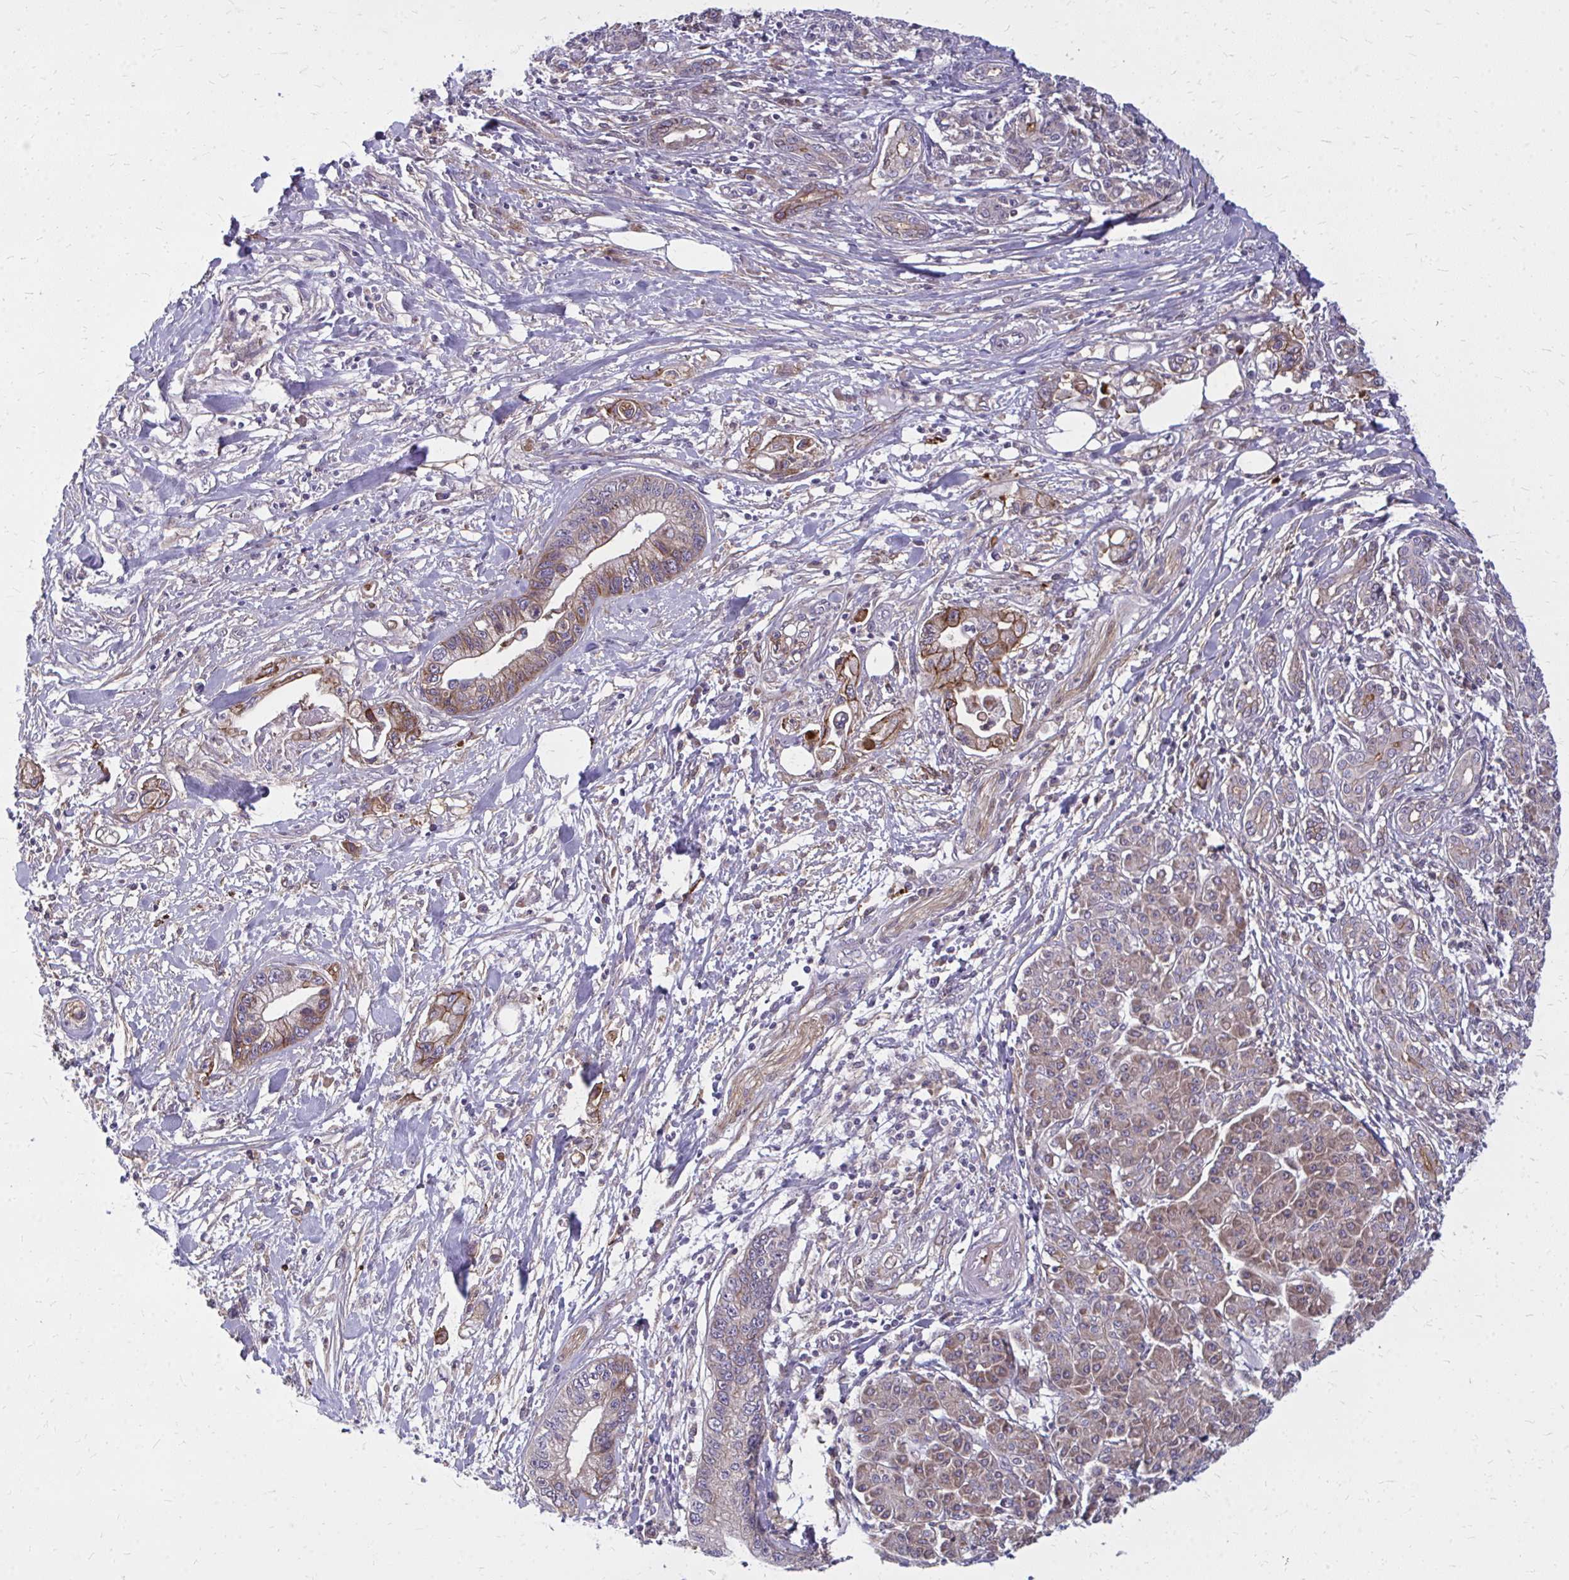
{"staining": {"intensity": "moderate", "quantity": ">75%", "location": "cytoplasmic/membranous"}, "tissue": "pancreatic cancer", "cell_type": "Tumor cells", "image_type": "cancer", "snomed": [{"axis": "morphology", "description": "Adenocarcinoma, NOS"}, {"axis": "topography", "description": "Pancreas"}], "caption": "Immunohistochemical staining of human pancreatic cancer exhibits moderate cytoplasmic/membranous protein expression in approximately >75% of tumor cells.", "gene": "OXNAD1", "patient": {"sex": "male", "age": 61}}